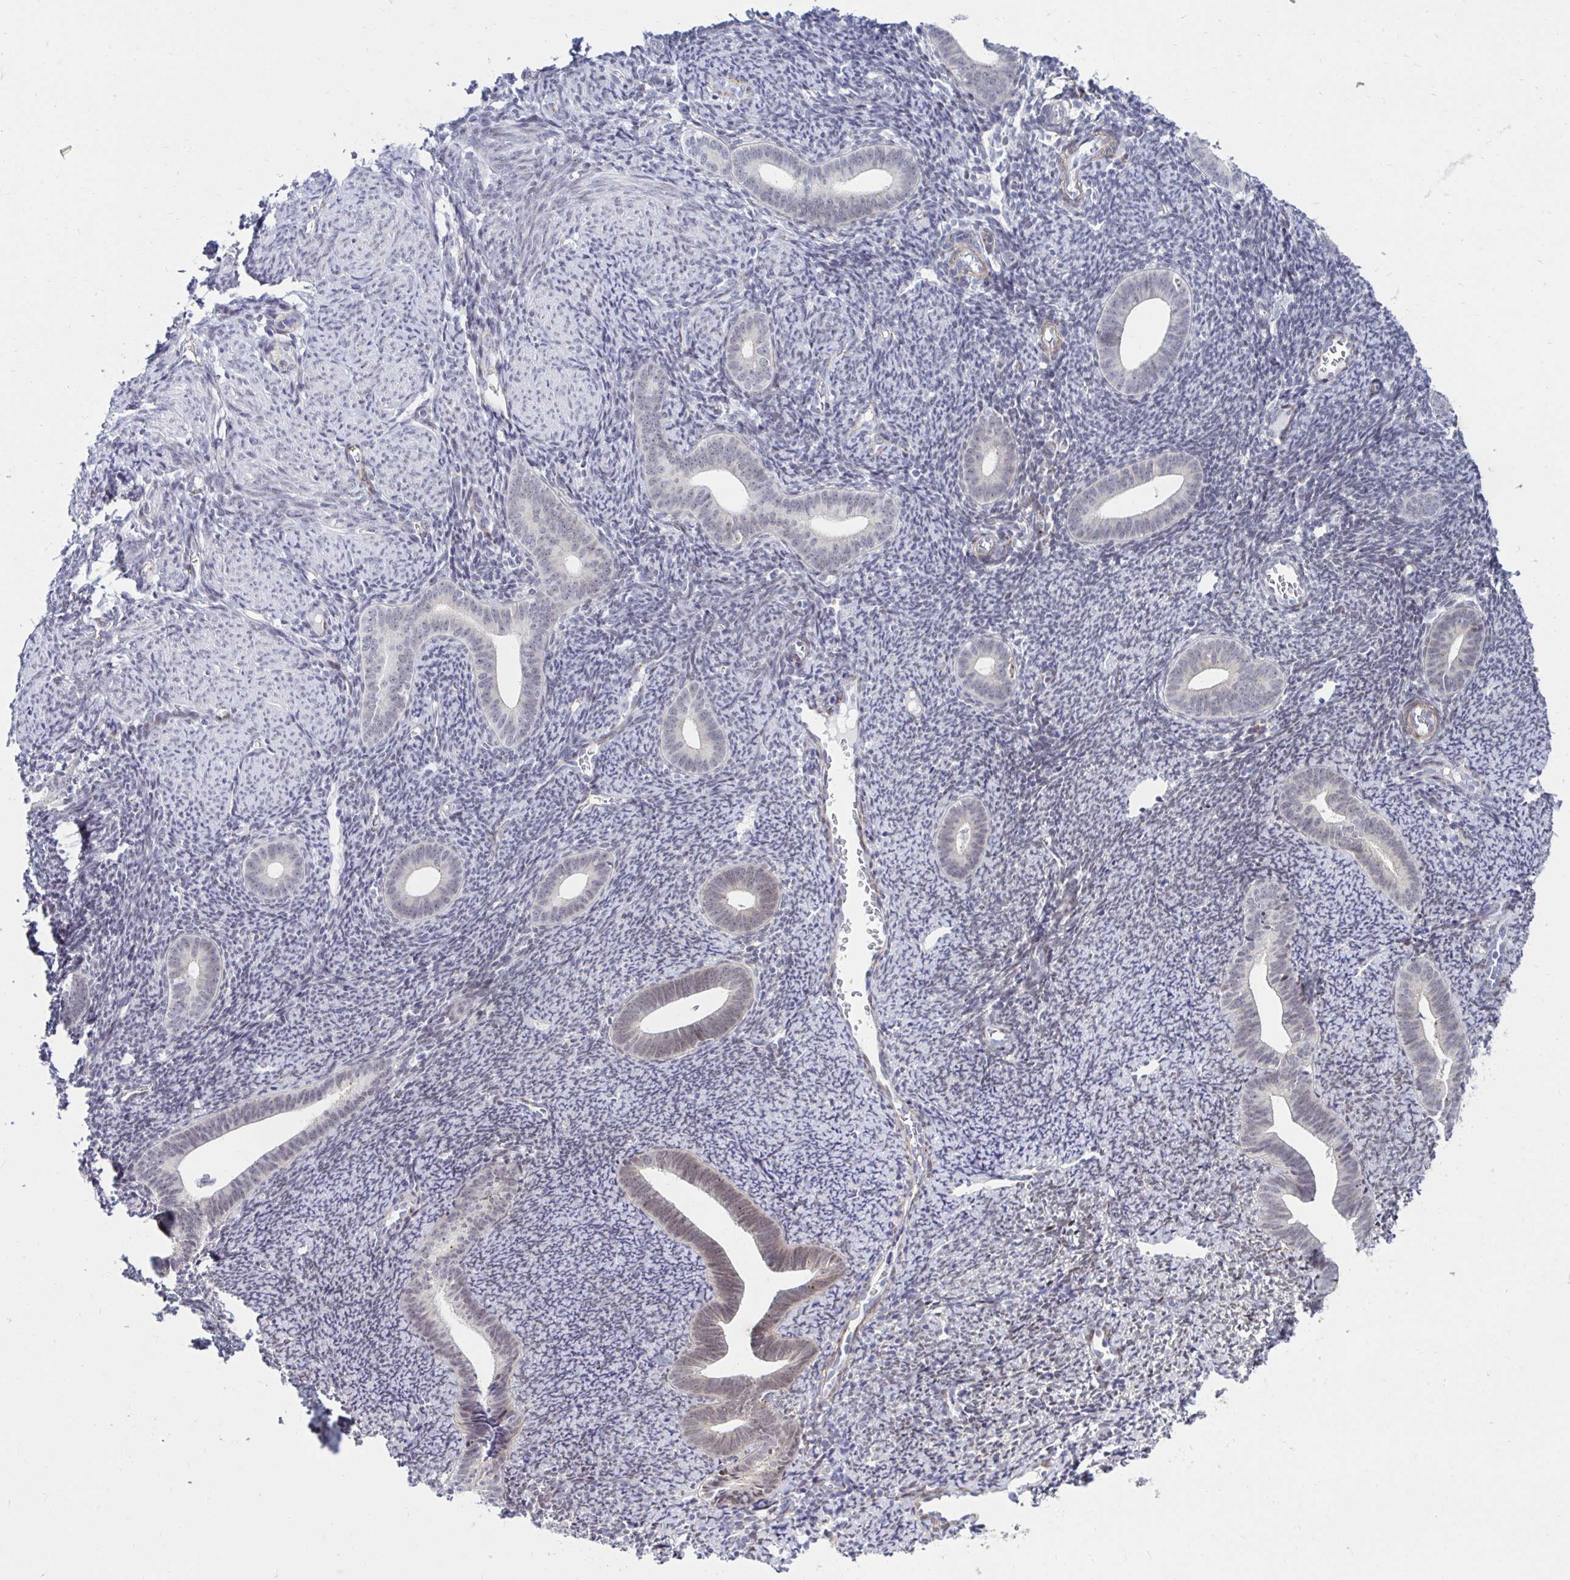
{"staining": {"intensity": "negative", "quantity": "none", "location": "none"}, "tissue": "endometrium", "cell_type": "Cells in endometrial stroma", "image_type": "normal", "snomed": [{"axis": "morphology", "description": "Normal tissue, NOS"}, {"axis": "topography", "description": "Endometrium"}], "caption": "High power microscopy micrograph of an immunohistochemistry (IHC) histopathology image of unremarkable endometrium, revealing no significant expression in cells in endometrial stroma. Brightfield microscopy of IHC stained with DAB (3,3'-diaminobenzidine) (brown) and hematoxylin (blue), captured at high magnification.", "gene": "ANKRD62", "patient": {"sex": "female", "age": 39}}